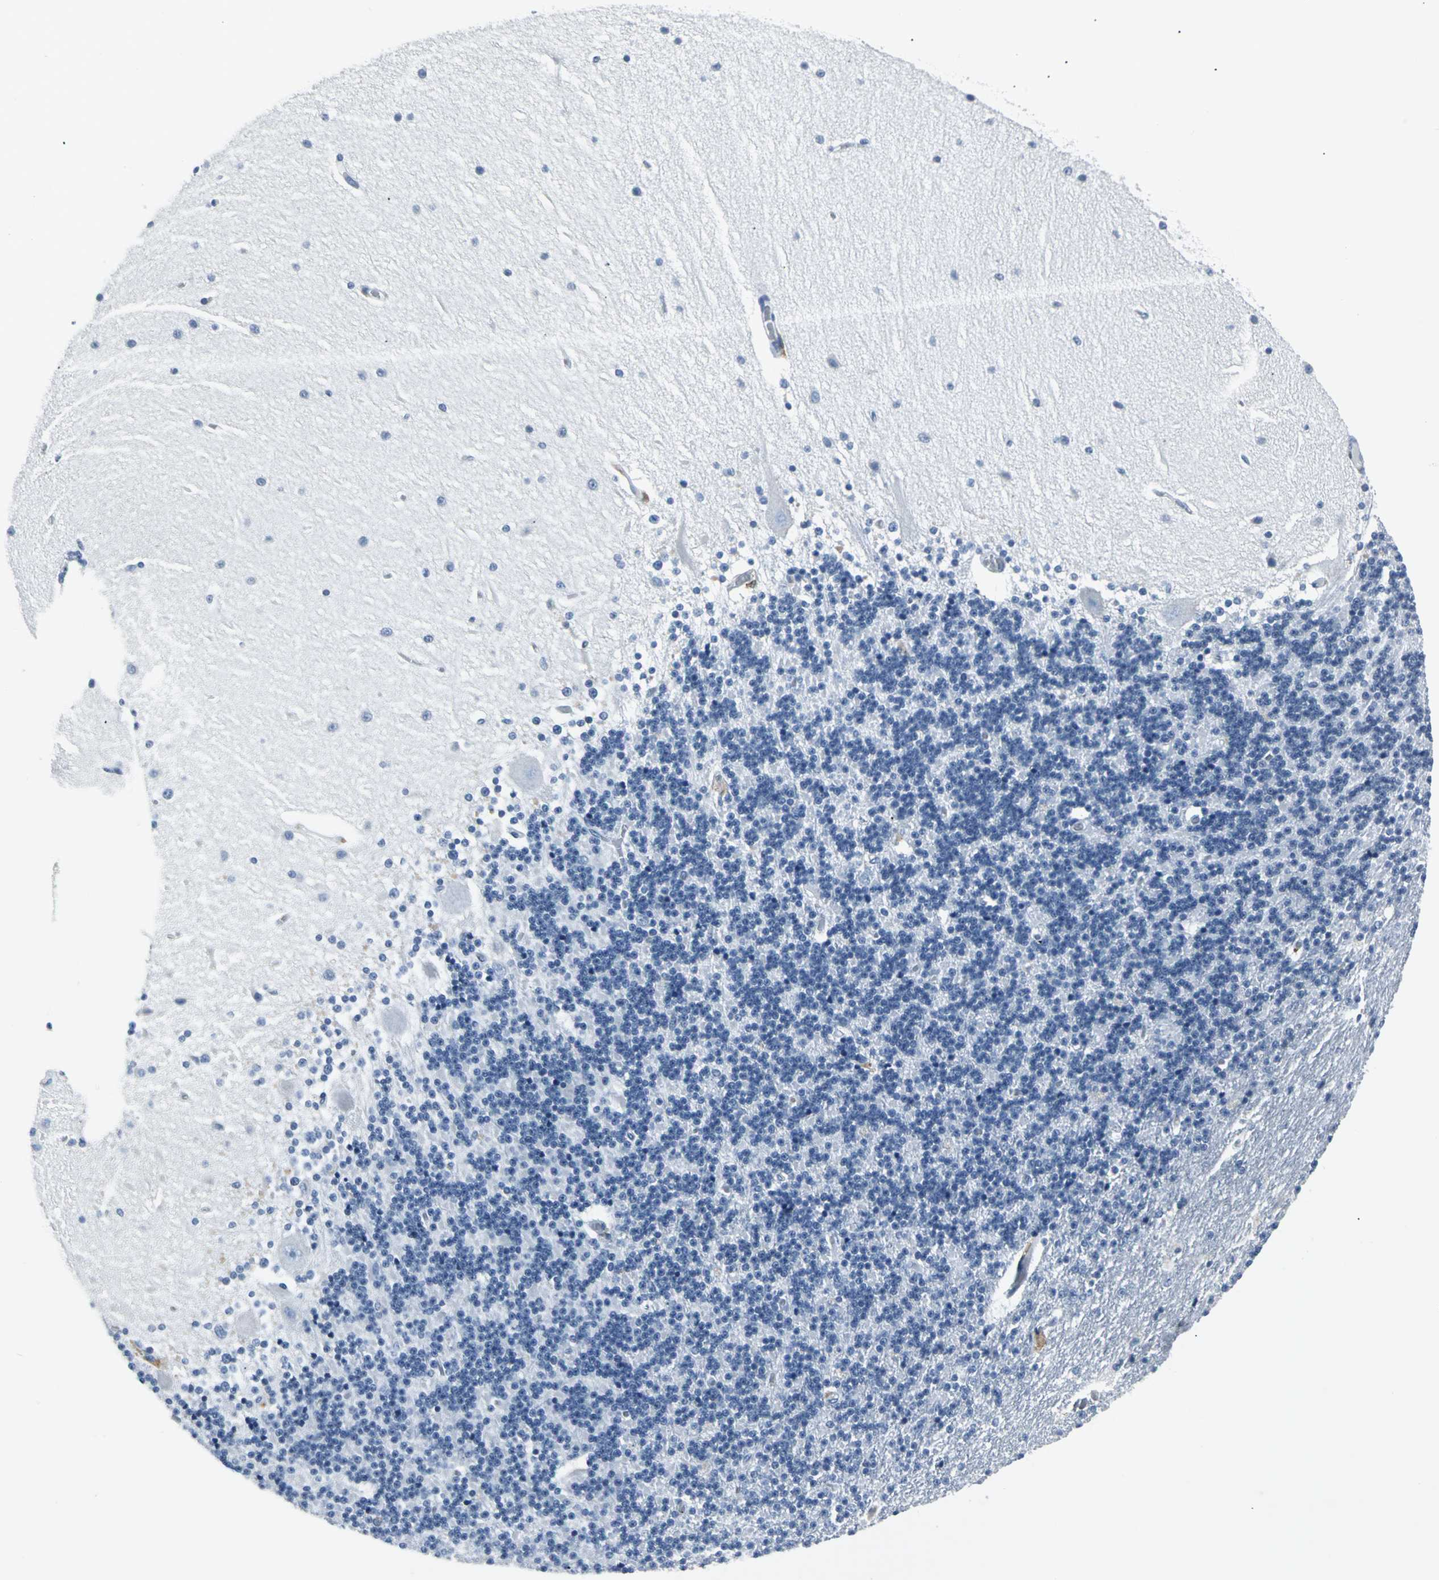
{"staining": {"intensity": "negative", "quantity": "none", "location": "none"}, "tissue": "cerebellum", "cell_type": "Cells in granular layer", "image_type": "normal", "snomed": [{"axis": "morphology", "description": "Normal tissue, NOS"}, {"axis": "topography", "description": "Cerebellum"}], "caption": "High magnification brightfield microscopy of benign cerebellum stained with DAB (3,3'-diaminobenzidine) (brown) and counterstained with hematoxylin (blue): cells in granular layer show no significant positivity.", "gene": "IQGAP2", "patient": {"sex": "female", "age": 54}}